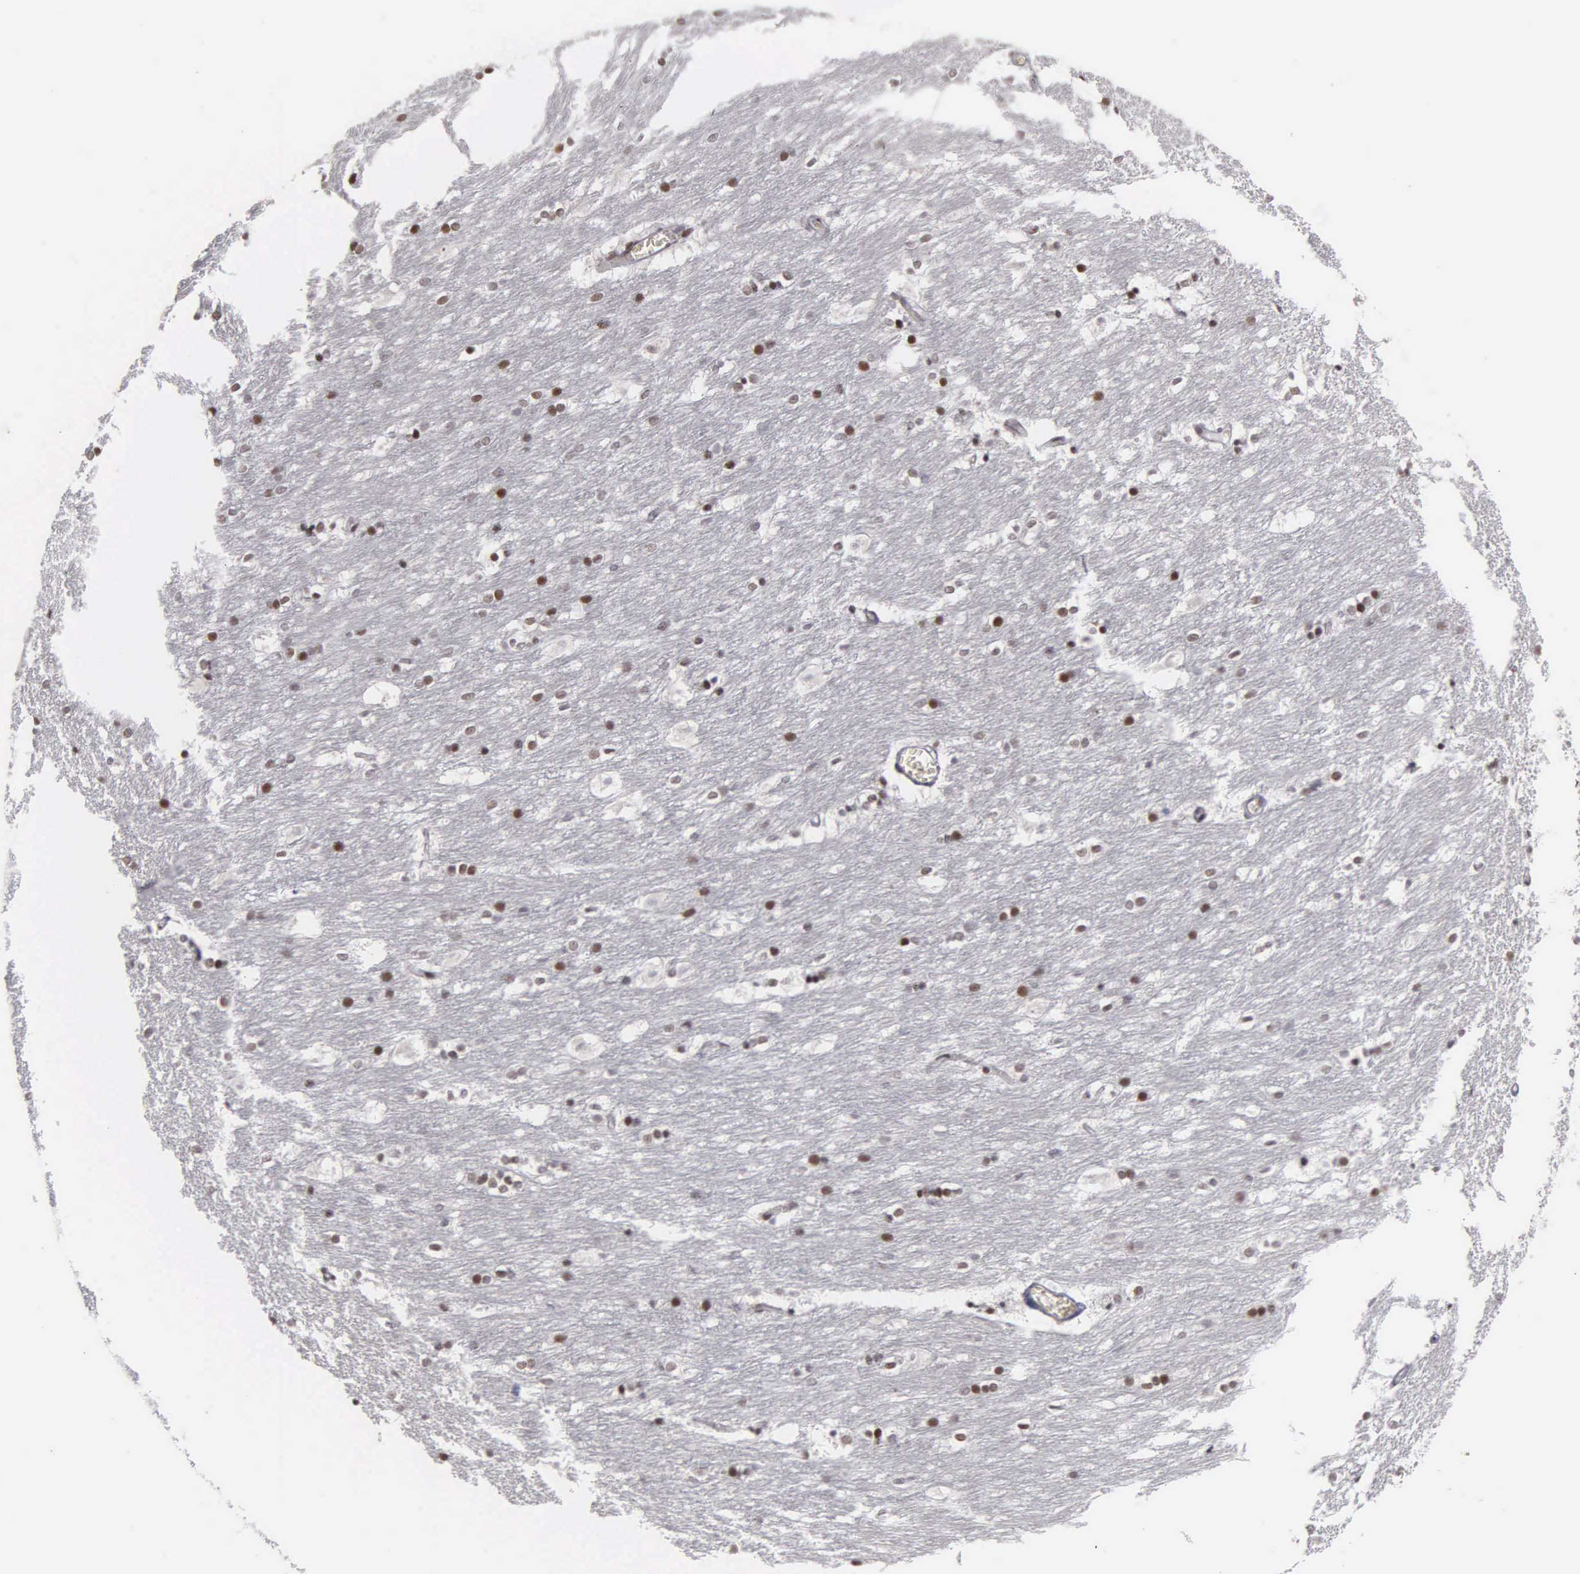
{"staining": {"intensity": "strong", "quantity": "25%-75%", "location": "nuclear"}, "tissue": "caudate", "cell_type": "Glial cells", "image_type": "normal", "snomed": [{"axis": "morphology", "description": "Normal tissue, NOS"}, {"axis": "topography", "description": "Lateral ventricle wall"}], "caption": "Immunohistochemistry (IHC) staining of benign caudate, which demonstrates high levels of strong nuclear staining in approximately 25%-75% of glial cells indicating strong nuclear protein positivity. The staining was performed using DAB (brown) for protein detection and nuclei were counterstained in hematoxylin (blue).", "gene": "KIAA0586", "patient": {"sex": "female", "age": 19}}